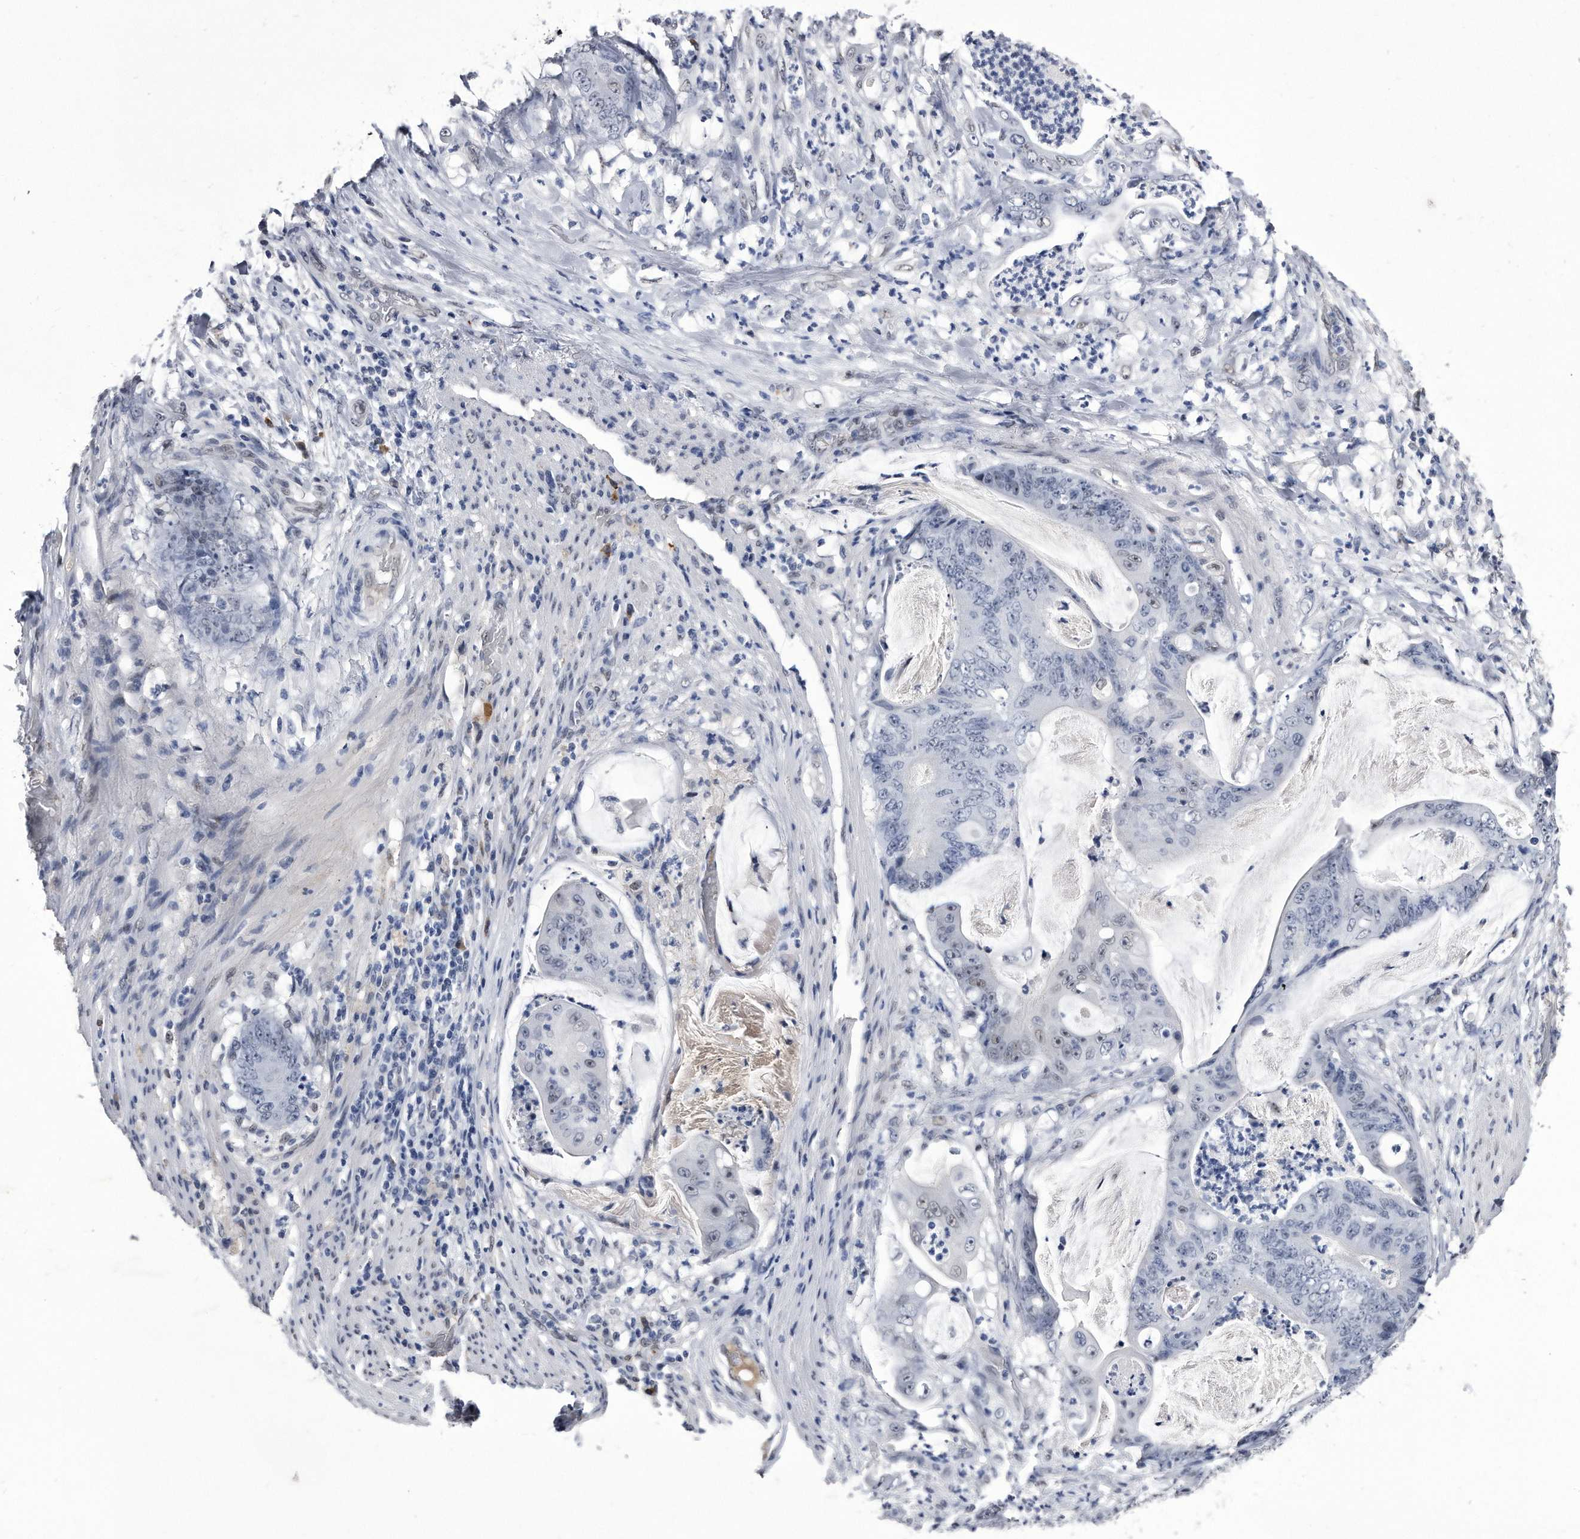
{"staining": {"intensity": "negative", "quantity": "none", "location": "none"}, "tissue": "stomach cancer", "cell_type": "Tumor cells", "image_type": "cancer", "snomed": [{"axis": "morphology", "description": "Adenocarcinoma, NOS"}, {"axis": "topography", "description": "Stomach"}], "caption": "Immunohistochemistry micrograph of neoplastic tissue: stomach cancer stained with DAB (3,3'-diaminobenzidine) shows no significant protein expression in tumor cells.", "gene": "KCTD8", "patient": {"sex": "female", "age": 73}}